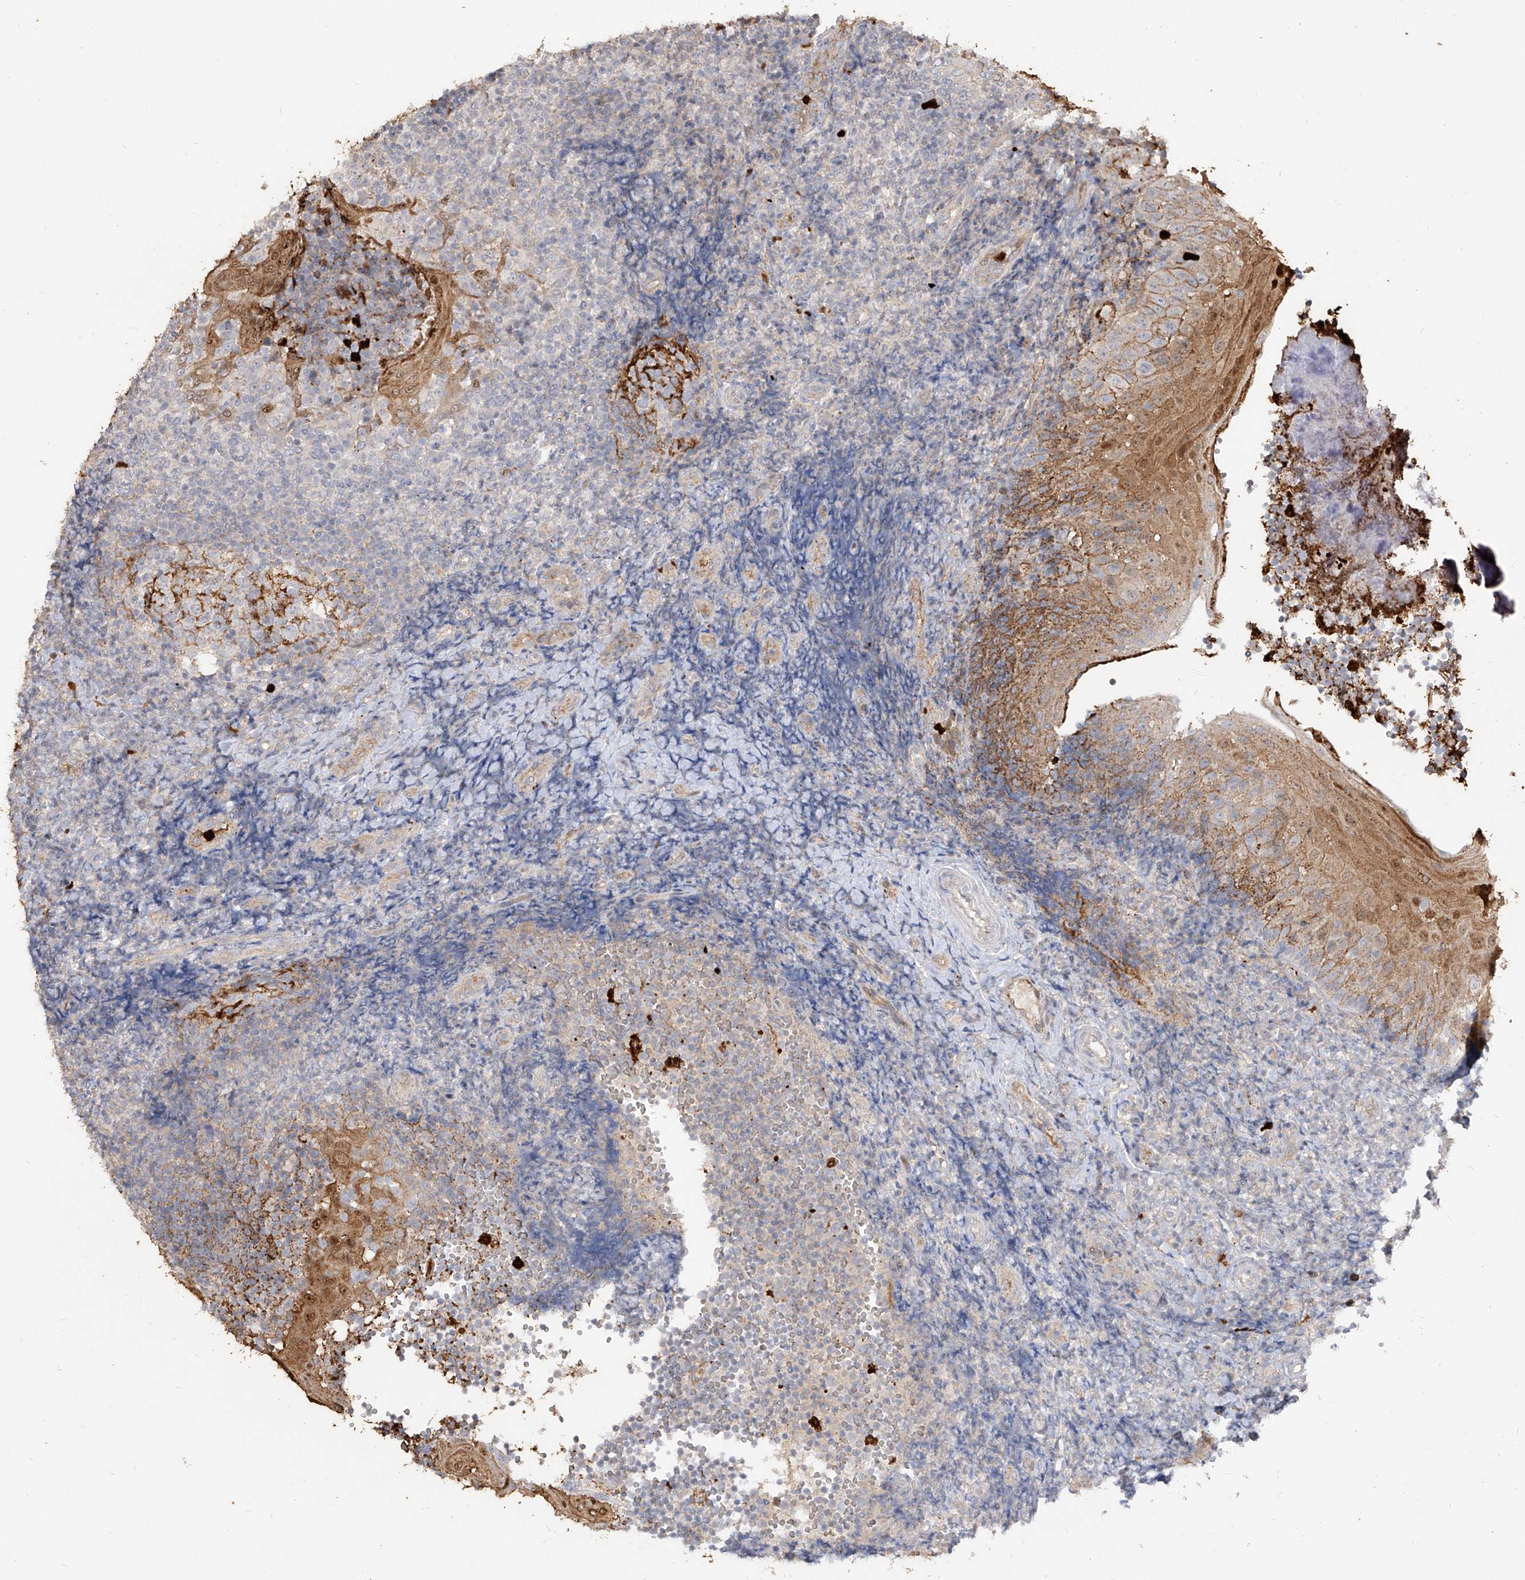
{"staining": {"intensity": "negative", "quantity": "none", "location": "none"}, "tissue": "tonsil", "cell_type": "Germinal center cells", "image_type": "normal", "snomed": [{"axis": "morphology", "description": "Normal tissue, NOS"}, {"axis": "topography", "description": "Tonsil"}], "caption": "DAB immunohistochemical staining of benign tonsil reveals no significant staining in germinal center cells.", "gene": "ZNF227", "patient": {"sex": "female", "age": 40}}